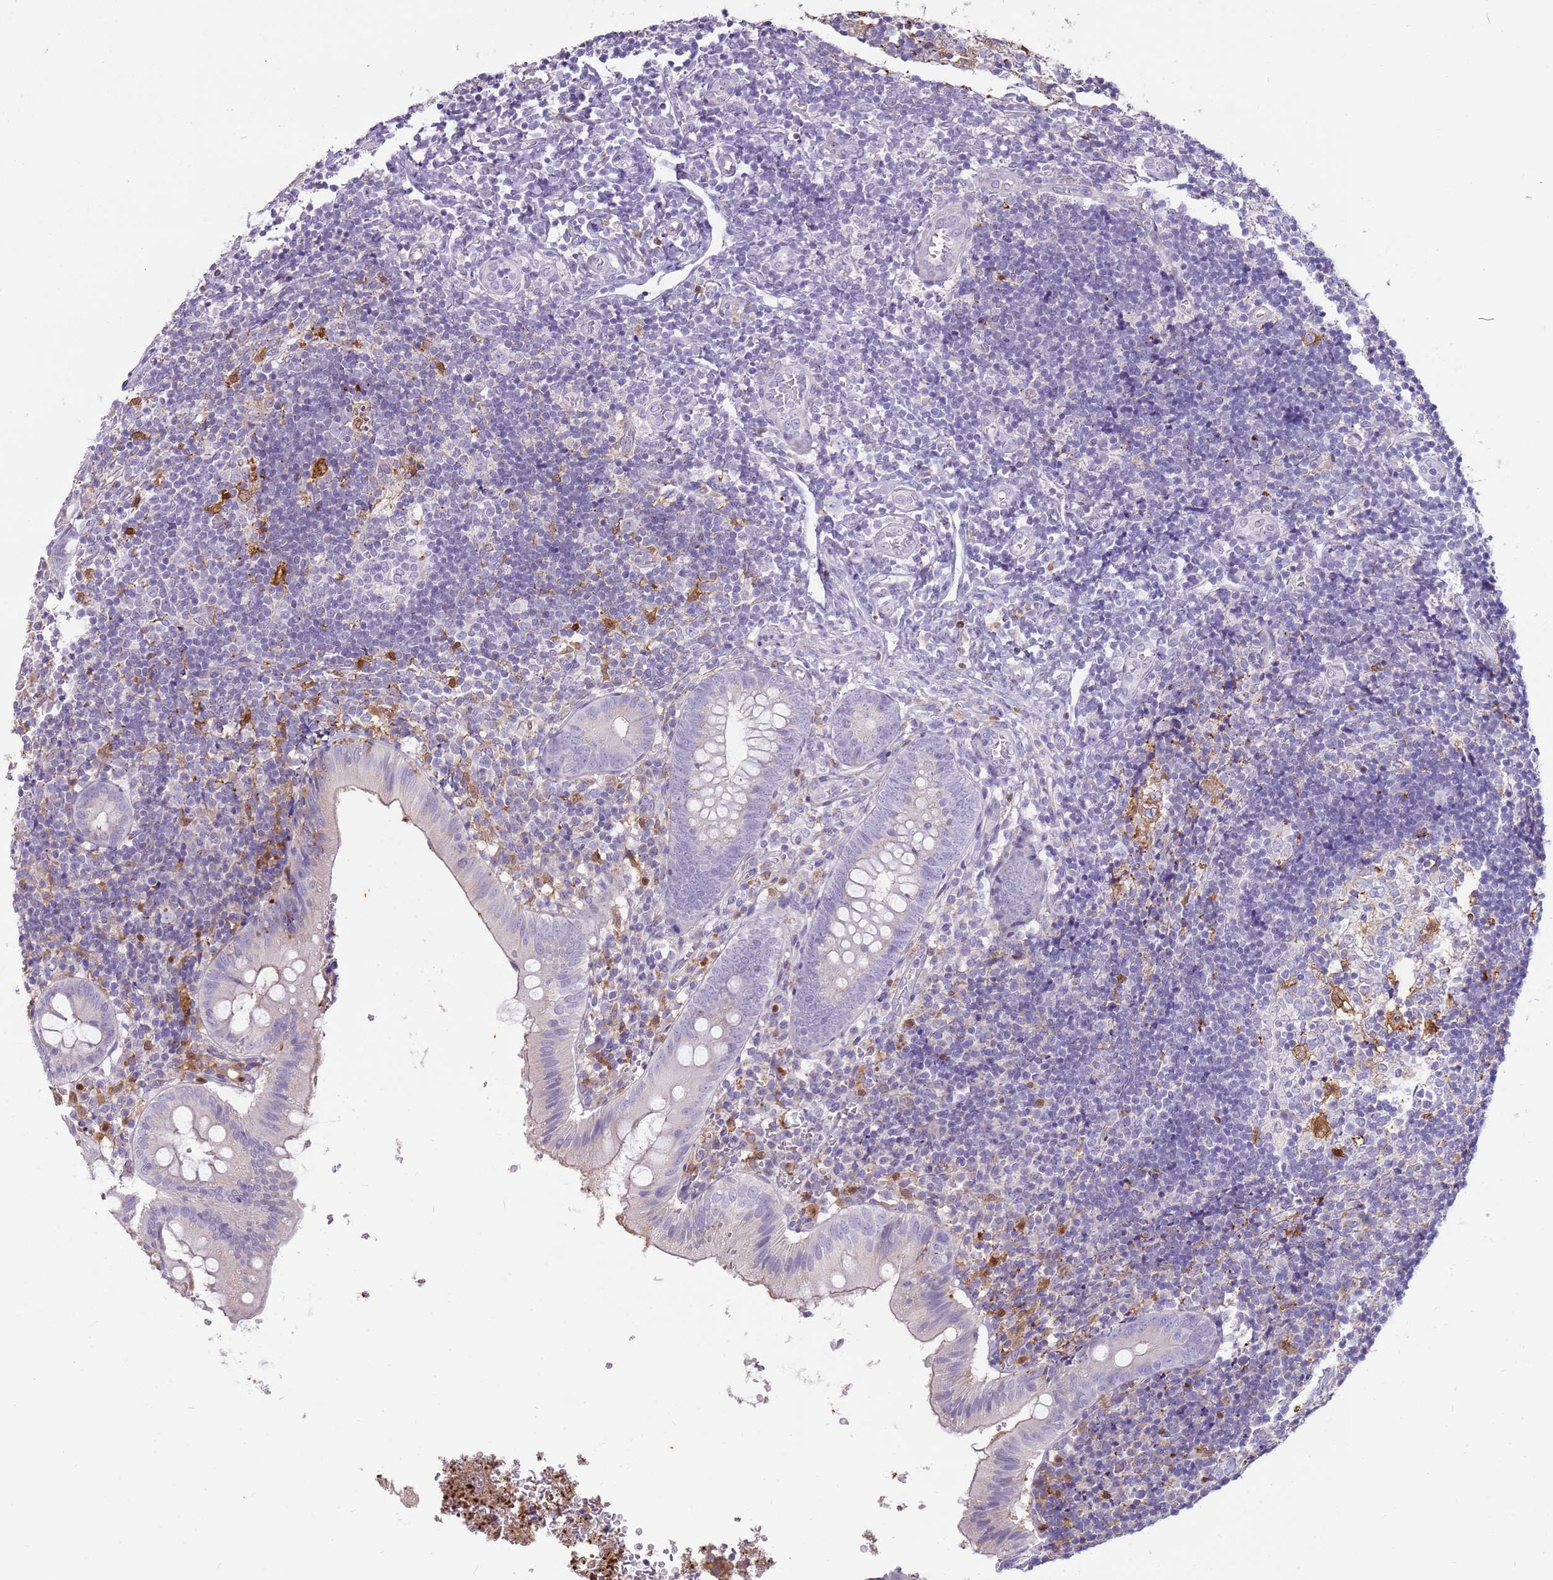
{"staining": {"intensity": "moderate", "quantity": "<25%", "location": "cytoplasmic/membranous"}, "tissue": "appendix", "cell_type": "Glandular cells", "image_type": "normal", "snomed": [{"axis": "morphology", "description": "Normal tissue, NOS"}, {"axis": "topography", "description": "Appendix"}], "caption": "A low amount of moderate cytoplasmic/membranous positivity is seen in approximately <25% of glandular cells in benign appendix.", "gene": "DIPK1C", "patient": {"sex": "male", "age": 8}}